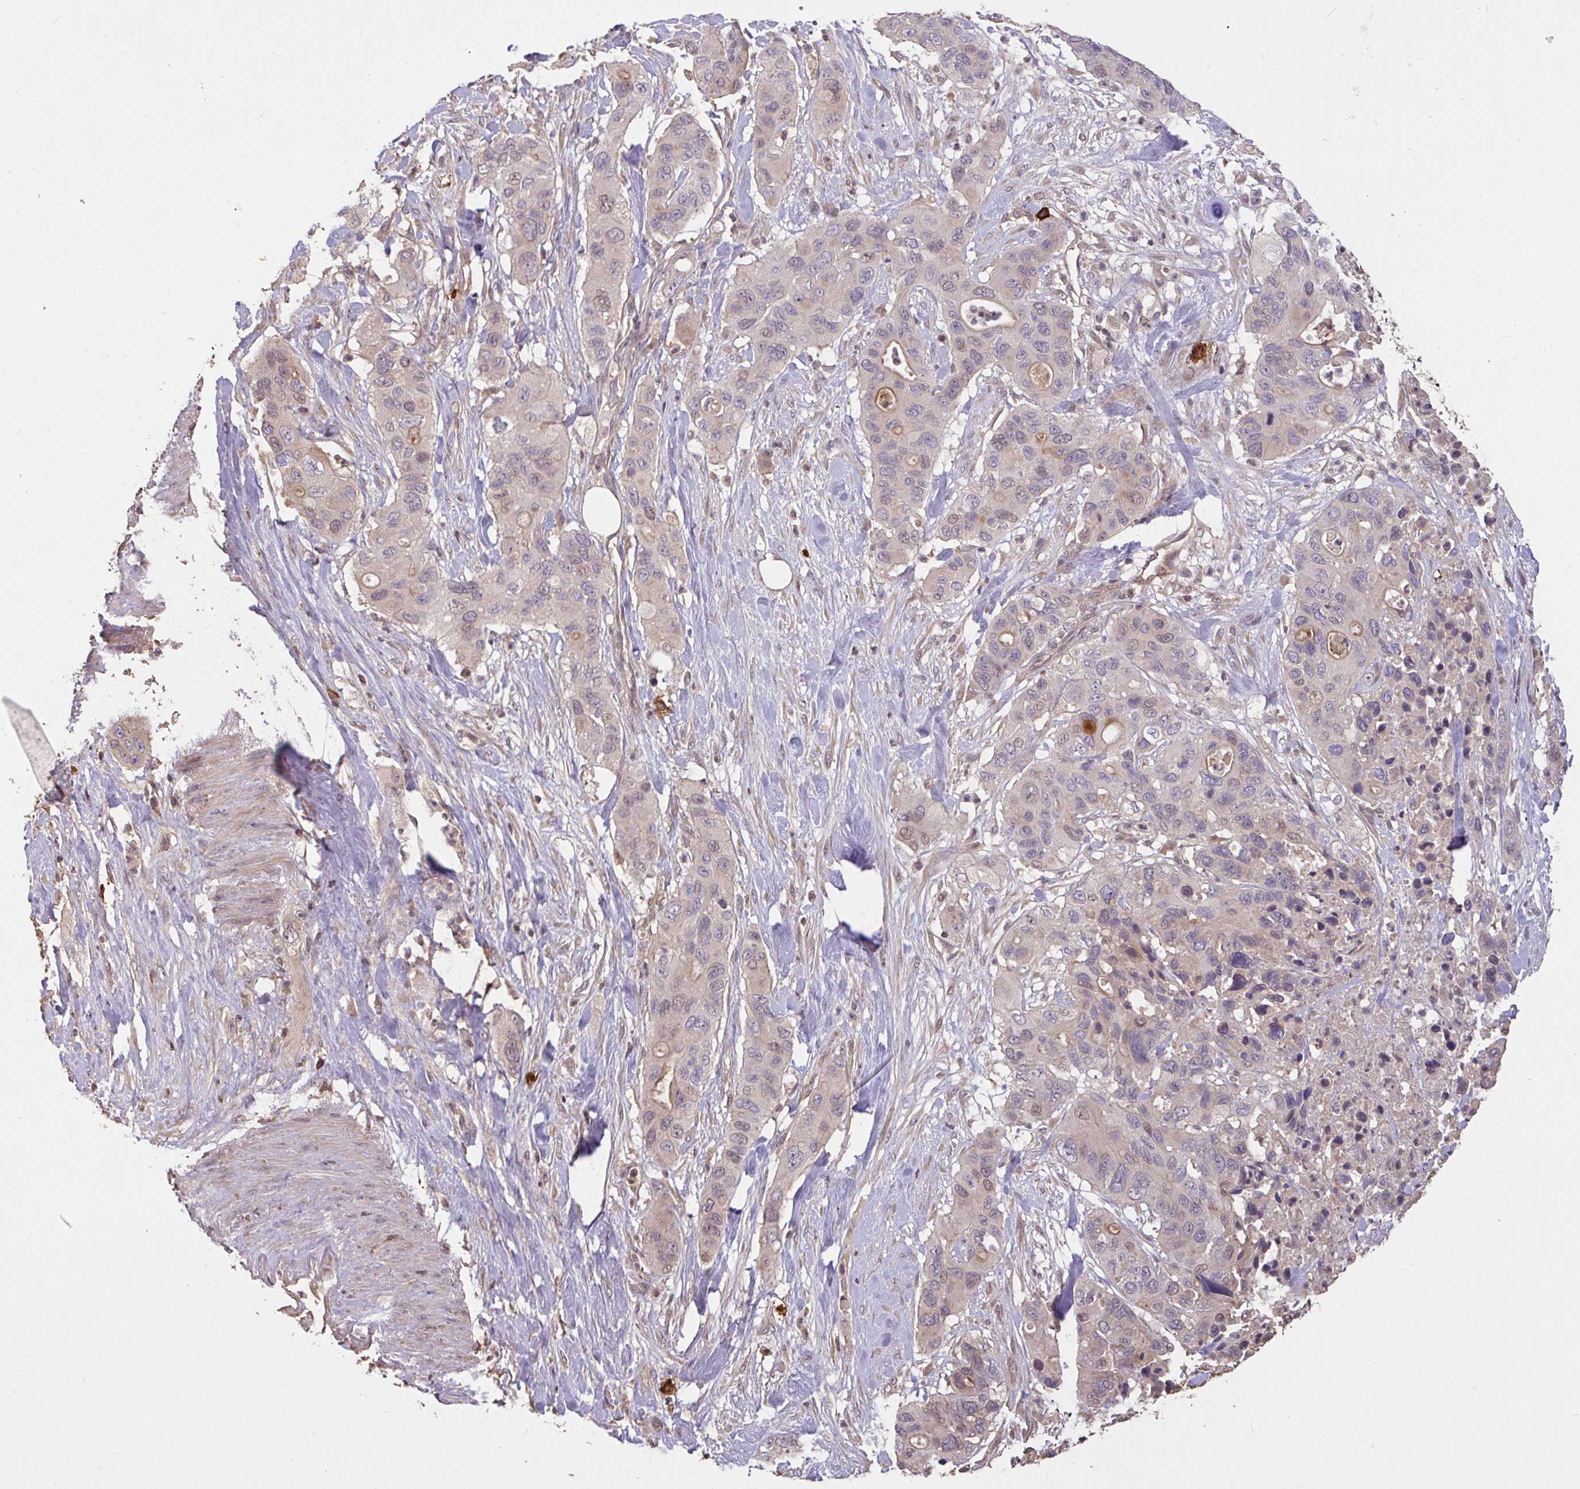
{"staining": {"intensity": "negative", "quantity": "none", "location": "none"}, "tissue": "pancreatic cancer", "cell_type": "Tumor cells", "image_type": "cancer", "snomed": [{"axis": "morphology", "description": "Adenocarcinoma, NOS"}, {"axis": "topography", "description": "Pancreas"}], "caption": "DAB (3,3'-diaminobenzidine) immunohistochemical staining of adenocarcinoma (pancreatic) reveals no significant staining in tumor cells. (Brightfield microscopy of DAB (3,3'-diaminobenzidine) immunohistochemistry at high magnification).", "gene": "FCER1A", "patient": {"sex": "female", "age": 71}}